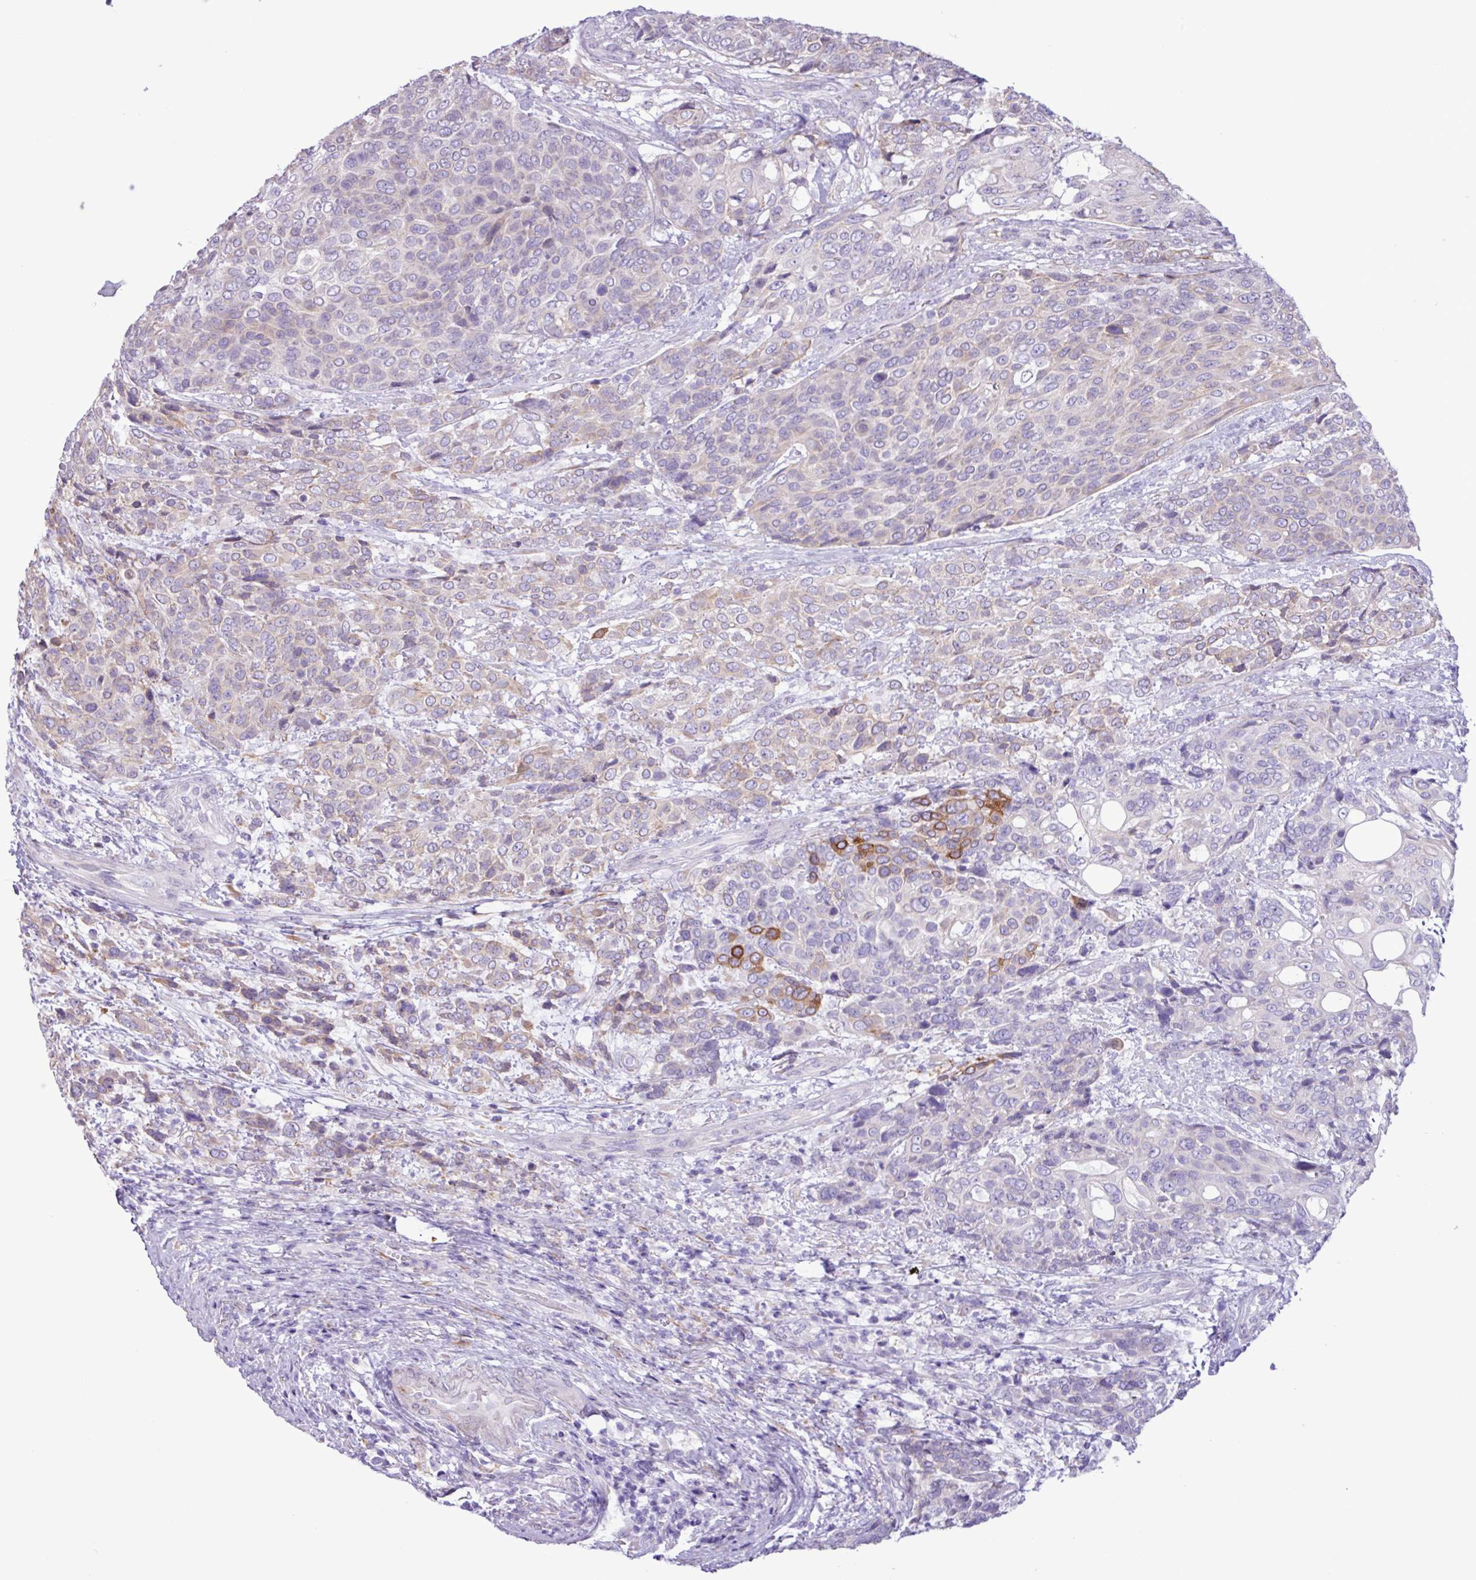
{"staining": {"intensity": "moderate", "quantity": "<25%", "location": "cytoplasmic/membranous"}, "tissue": "urothelial cancer", "cell_type": "Tumor cells", "image_type": "cancer", "snomed": [{"axis": "morphology", "description": "Urothelial carcinoma, High grade"}, {"axis": "topography", "description": "Urinary bladder"}], "caption": "Urothelial cancer was stained to show a protein in brown. There is low levels of moderate cytoplasmic/membranous staining in approximately <25% of tumor cells.", "gene": "SLC38A1", "patient": {"sex": "female", "age": 70}}